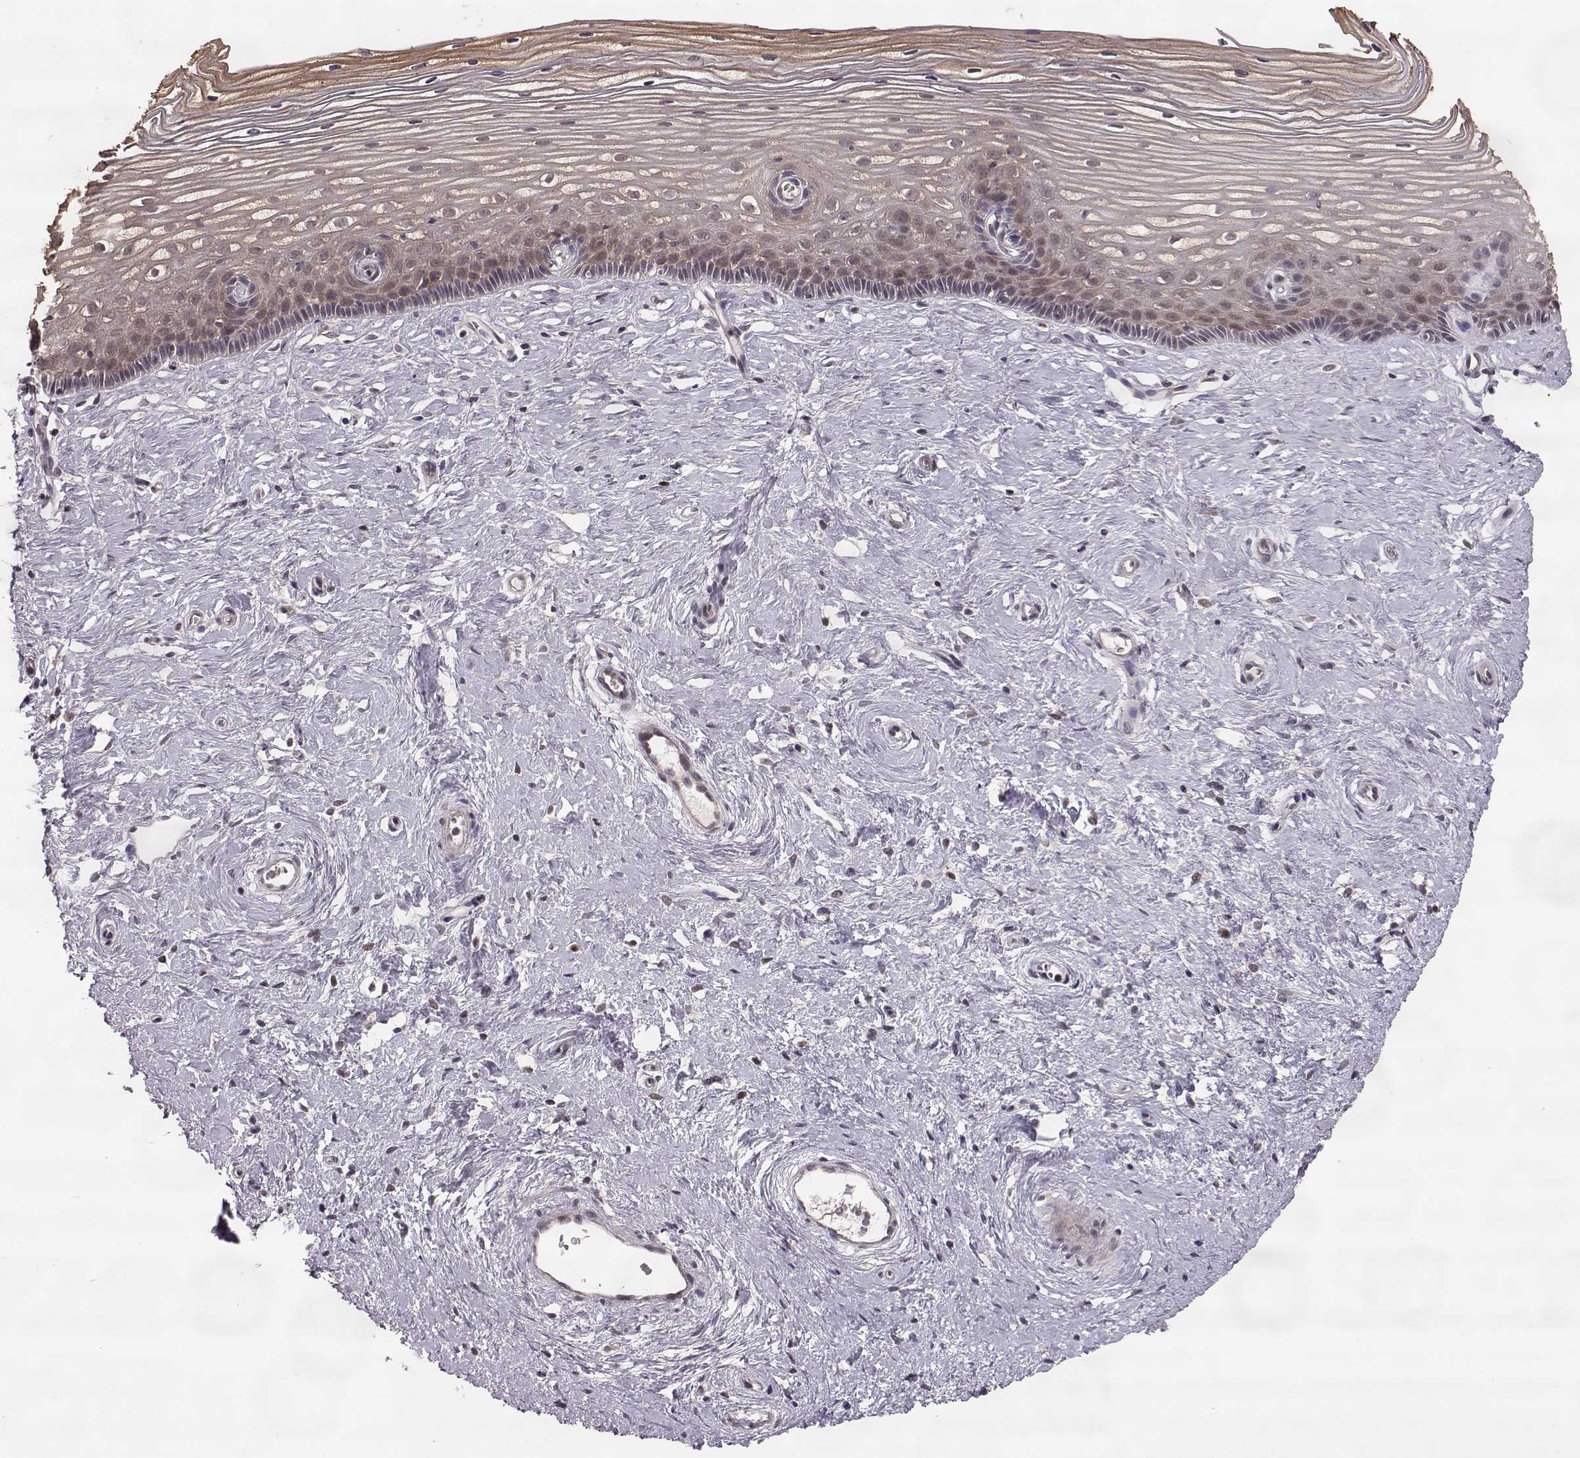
{"staining": {"intensity": "moderate", "quantity": ">75%", "location": "cytoplasmic/membranous"}, "tissue": "cervix", "cell_type": "Glandular cells", "image_type": "normal", "snomed": [{"axis": "morphology", "description": "Normal tissue, NOS"}, {"axis": "topography", "description": "Cervix"}], "caption": "A micrograph showing moderate cytoplasmic/membranous positivity in approximately >75% of glandular cells in benign cervix, as visualized by brown immunohistochemical staining.", "gene": "ELOVL5", "patient": {"sex": "female", "age": 40}}